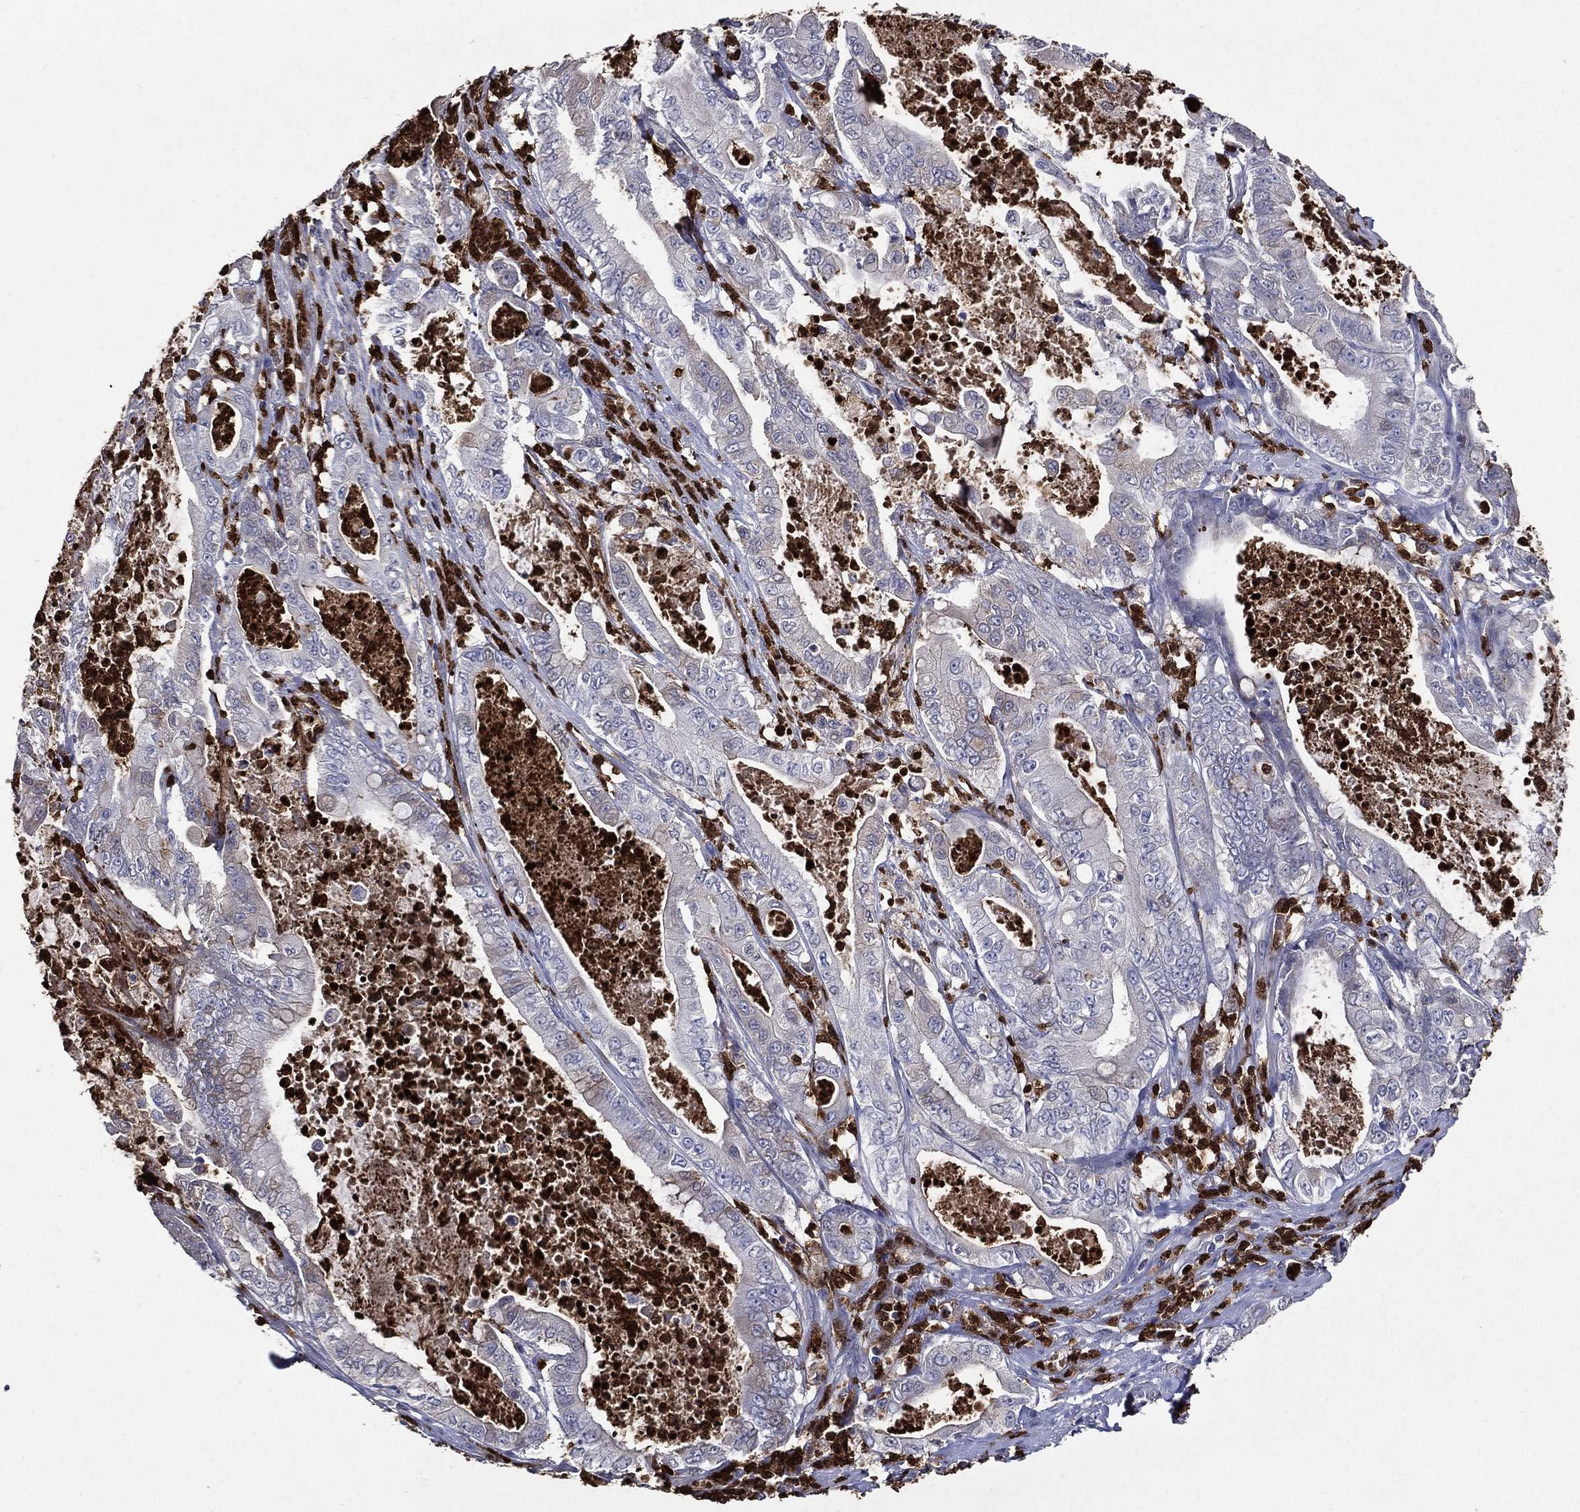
{"staining": {"intensity": "negative", "quantity": "none", "location": "none"}, "tissue": "pancreatic cancer", "cell_type": "Tumor cells", "image_type": "cancer", "snomed": [{"axis": "morphology", "description": "Adenocarcinoma, NOS"}, {"axis": "topography", "description": "Pancreas"}], "caption": "A high-resolution micrograph shows immunohistochemistry (IHC) staining of pancreatic cancer, which exhibits no significant staining in tumor cells.", "gene": "GPR171", "patient": {"sex": "male", "age": 71}}